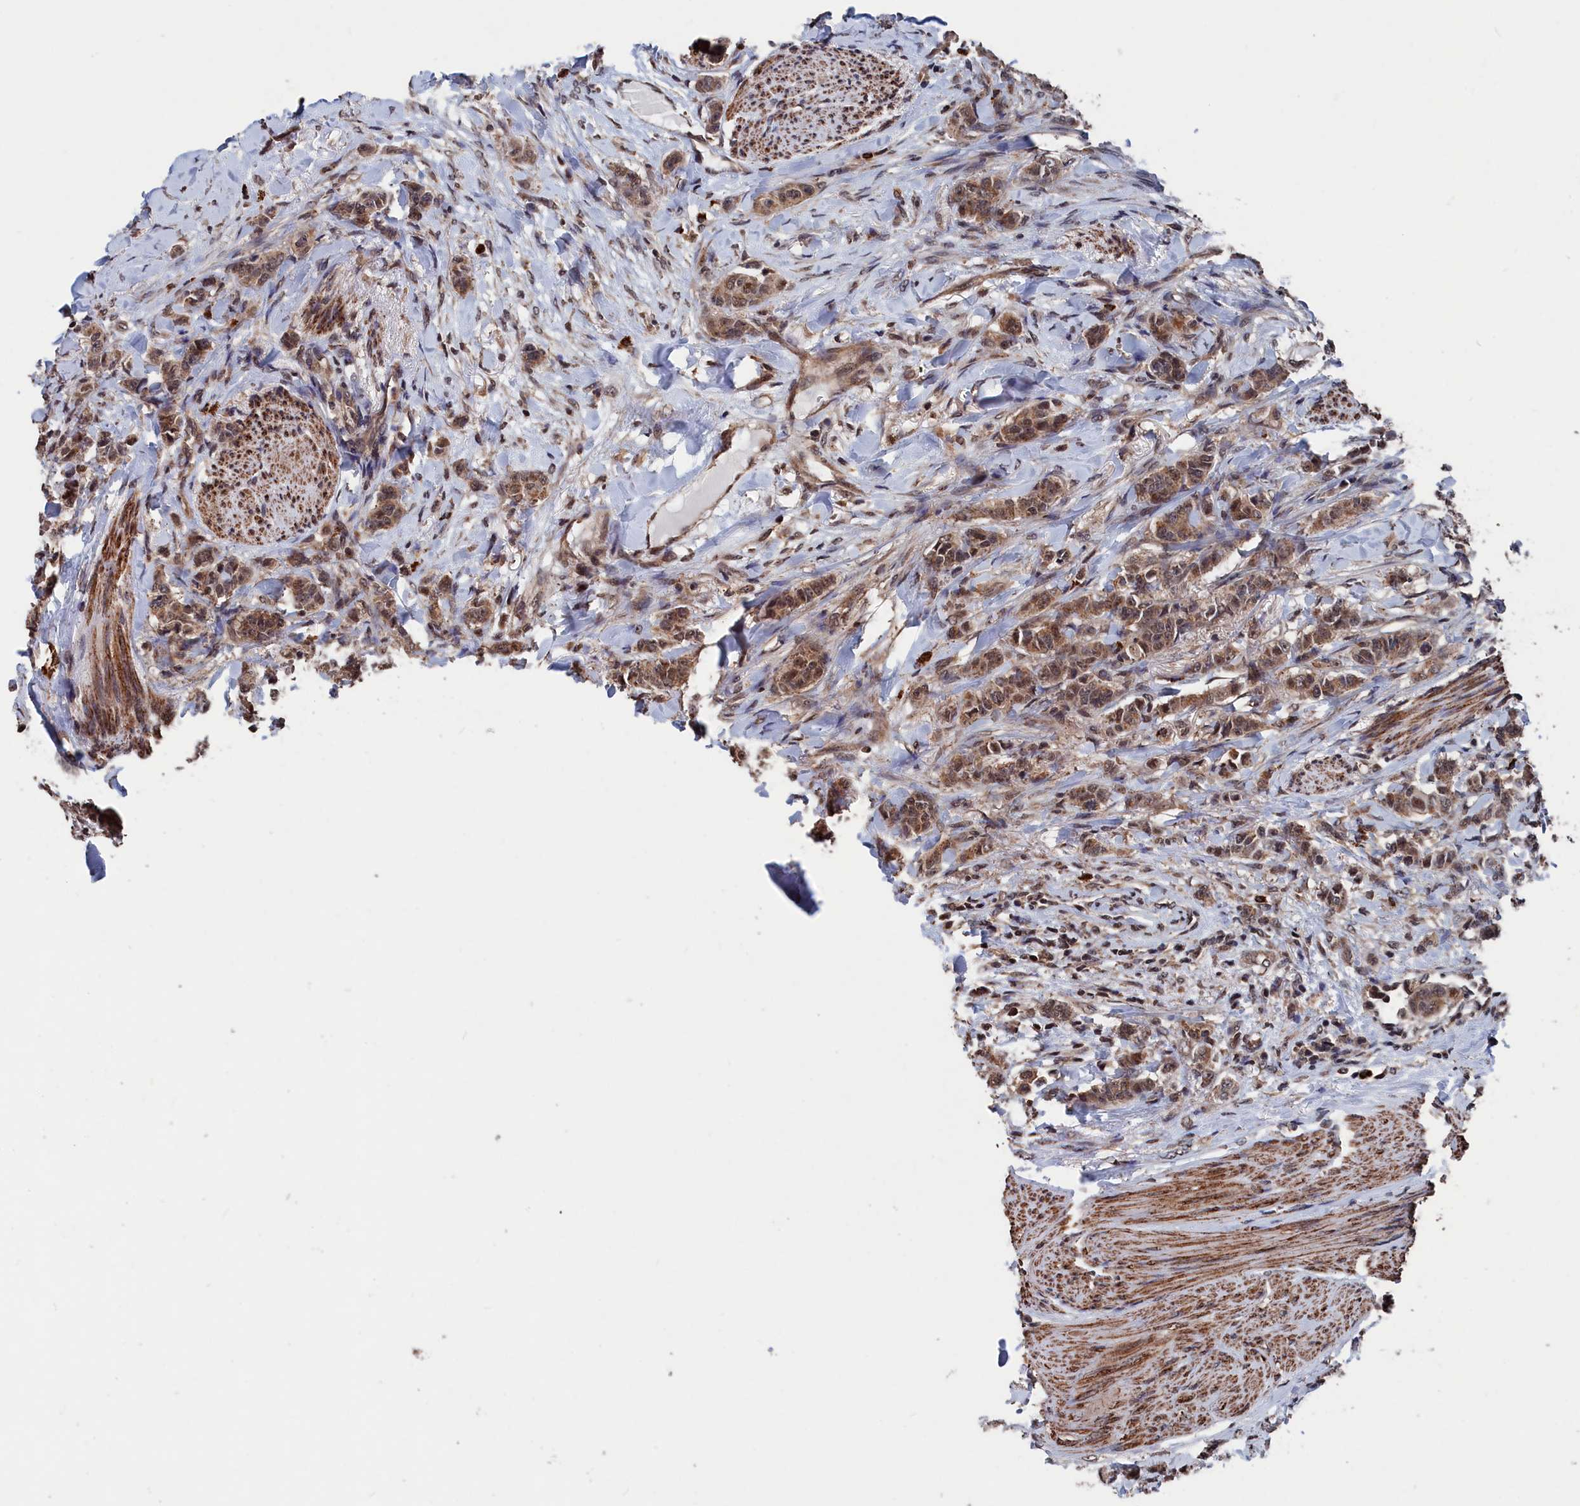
{"staining": {"intensity": "moderate", "quantity": ">75%", "location": "cytoplasmic/membranous,nuclear"}, "tissue": "breast cancer", "cell_type": "Tumor cells", "image_type": "cancer", "snomed": [{"axis": "morphology", "description": "Duct carcinoma"}, {"axis": "topography", "description": "Breast"}], "caption": "IHC histopathology image of neoplastic tissue: human breast infiltrating ductal carcinoma stained using immunohistochemistry exhibits medium levels of moderate protein expression localized specifically in the cytoplasmic/membranous and nuclear of tumor cells, appearing as a cytoplasmic/membranous and nuclear brown color.", "gene": "PDE12", "patient": {"sex": "female", "age": 40}}